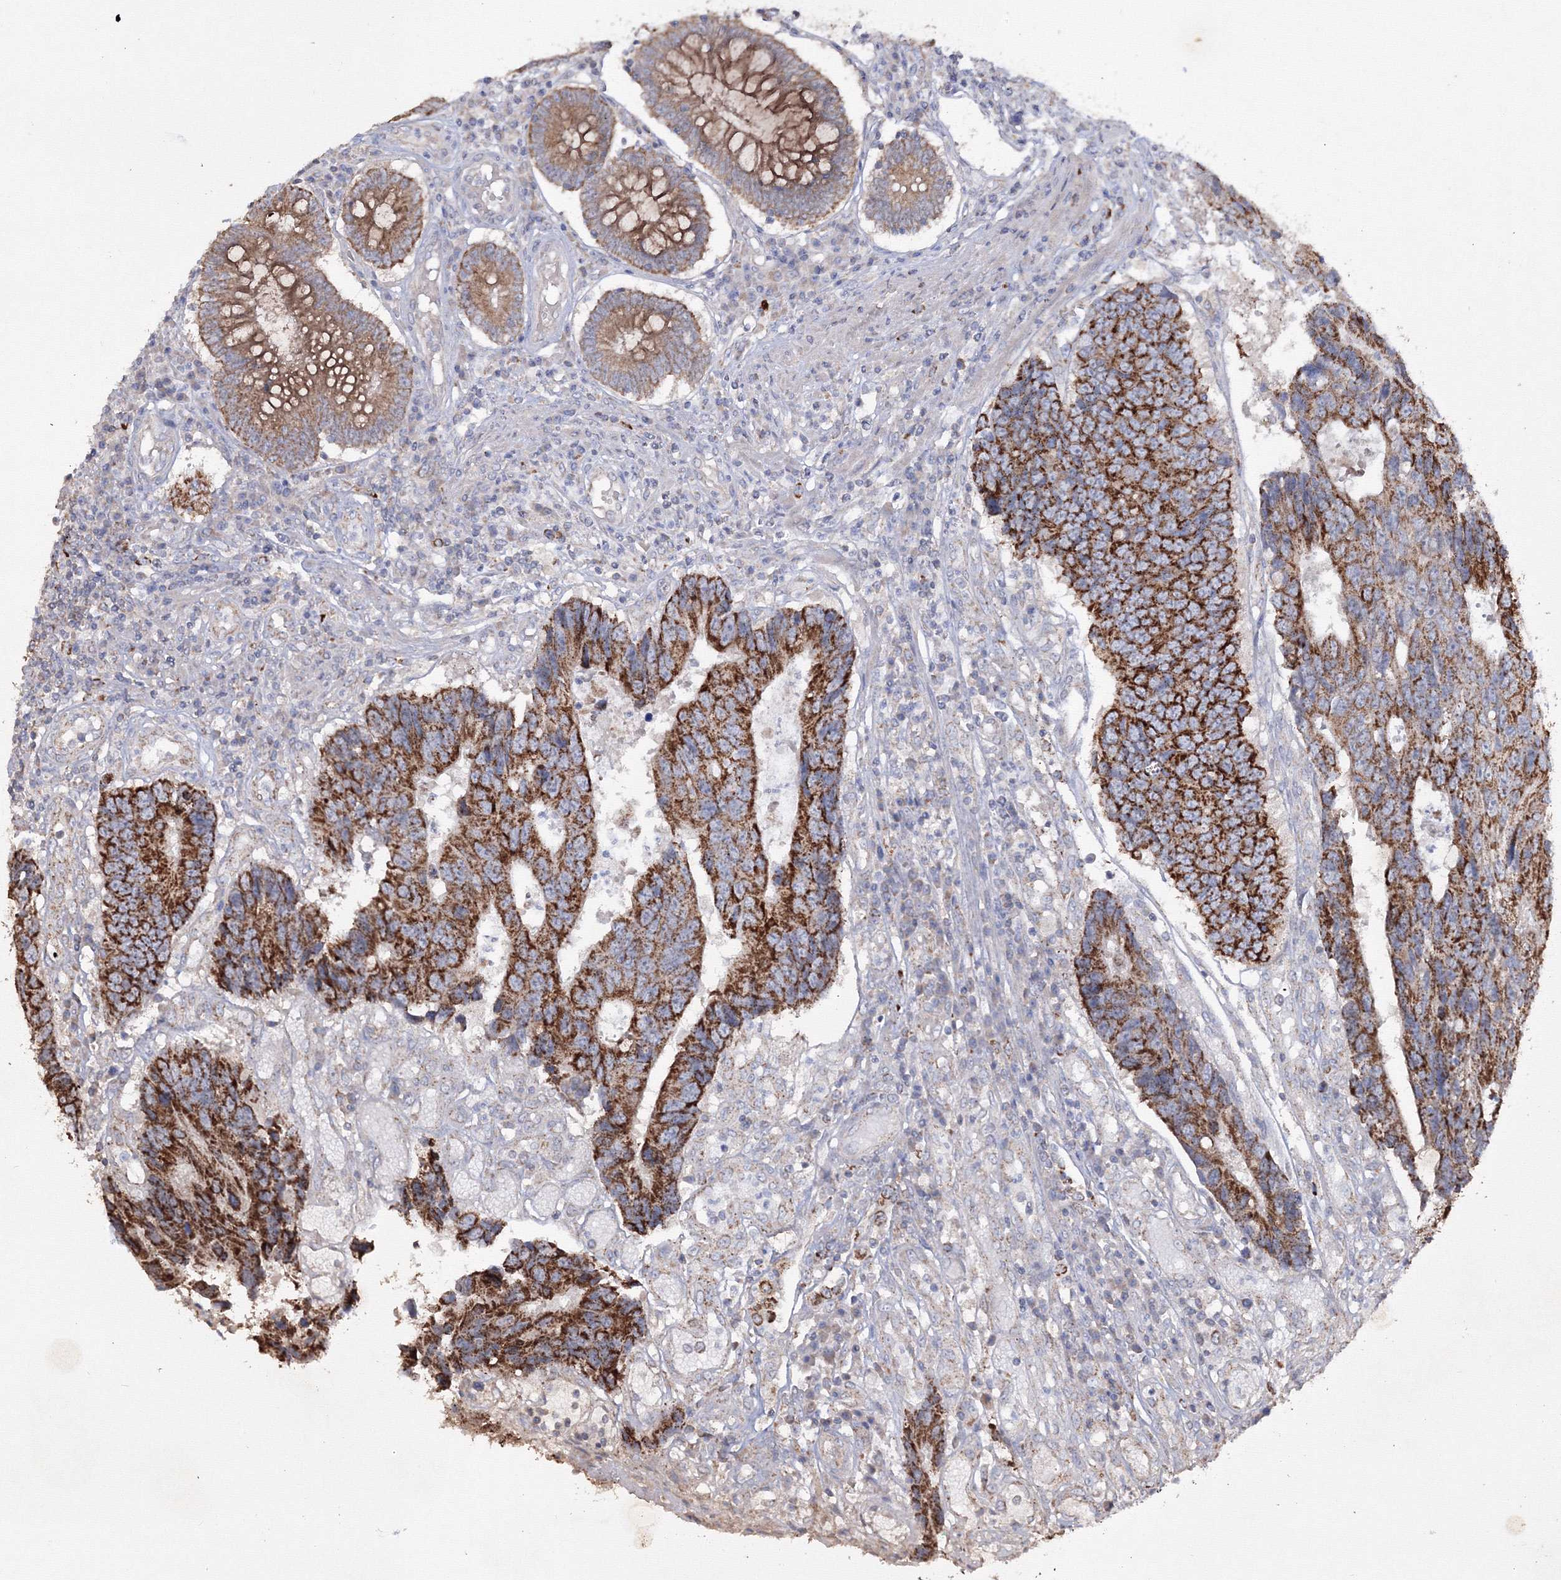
{"staining": {"intensity": "strong", "quantity": ">75%", "location": "cytoplasmic/membranous"}, "tissue": "colorectal cancer", "cell_type": "Tumor cells", "image_type": "cancer", "snomed": [{"axis": "morphology", "description": "Adenocarcinoma, NOS"}, {"axis": "topography", "description": "Rectum"}], "caption": "Immunohistochemistry histopathology image of neoplastic tissue: human colorectal adenocarcinoma stained using immunohistochemistry shows high levels of strong protein expression localized specifically in the cytoplasmic/membranous of tumor cells, appearing as a cytoplasmic/membranous brown color.", "gene": "GRSF1", "patient": {"sex": "male", "age": 84}}